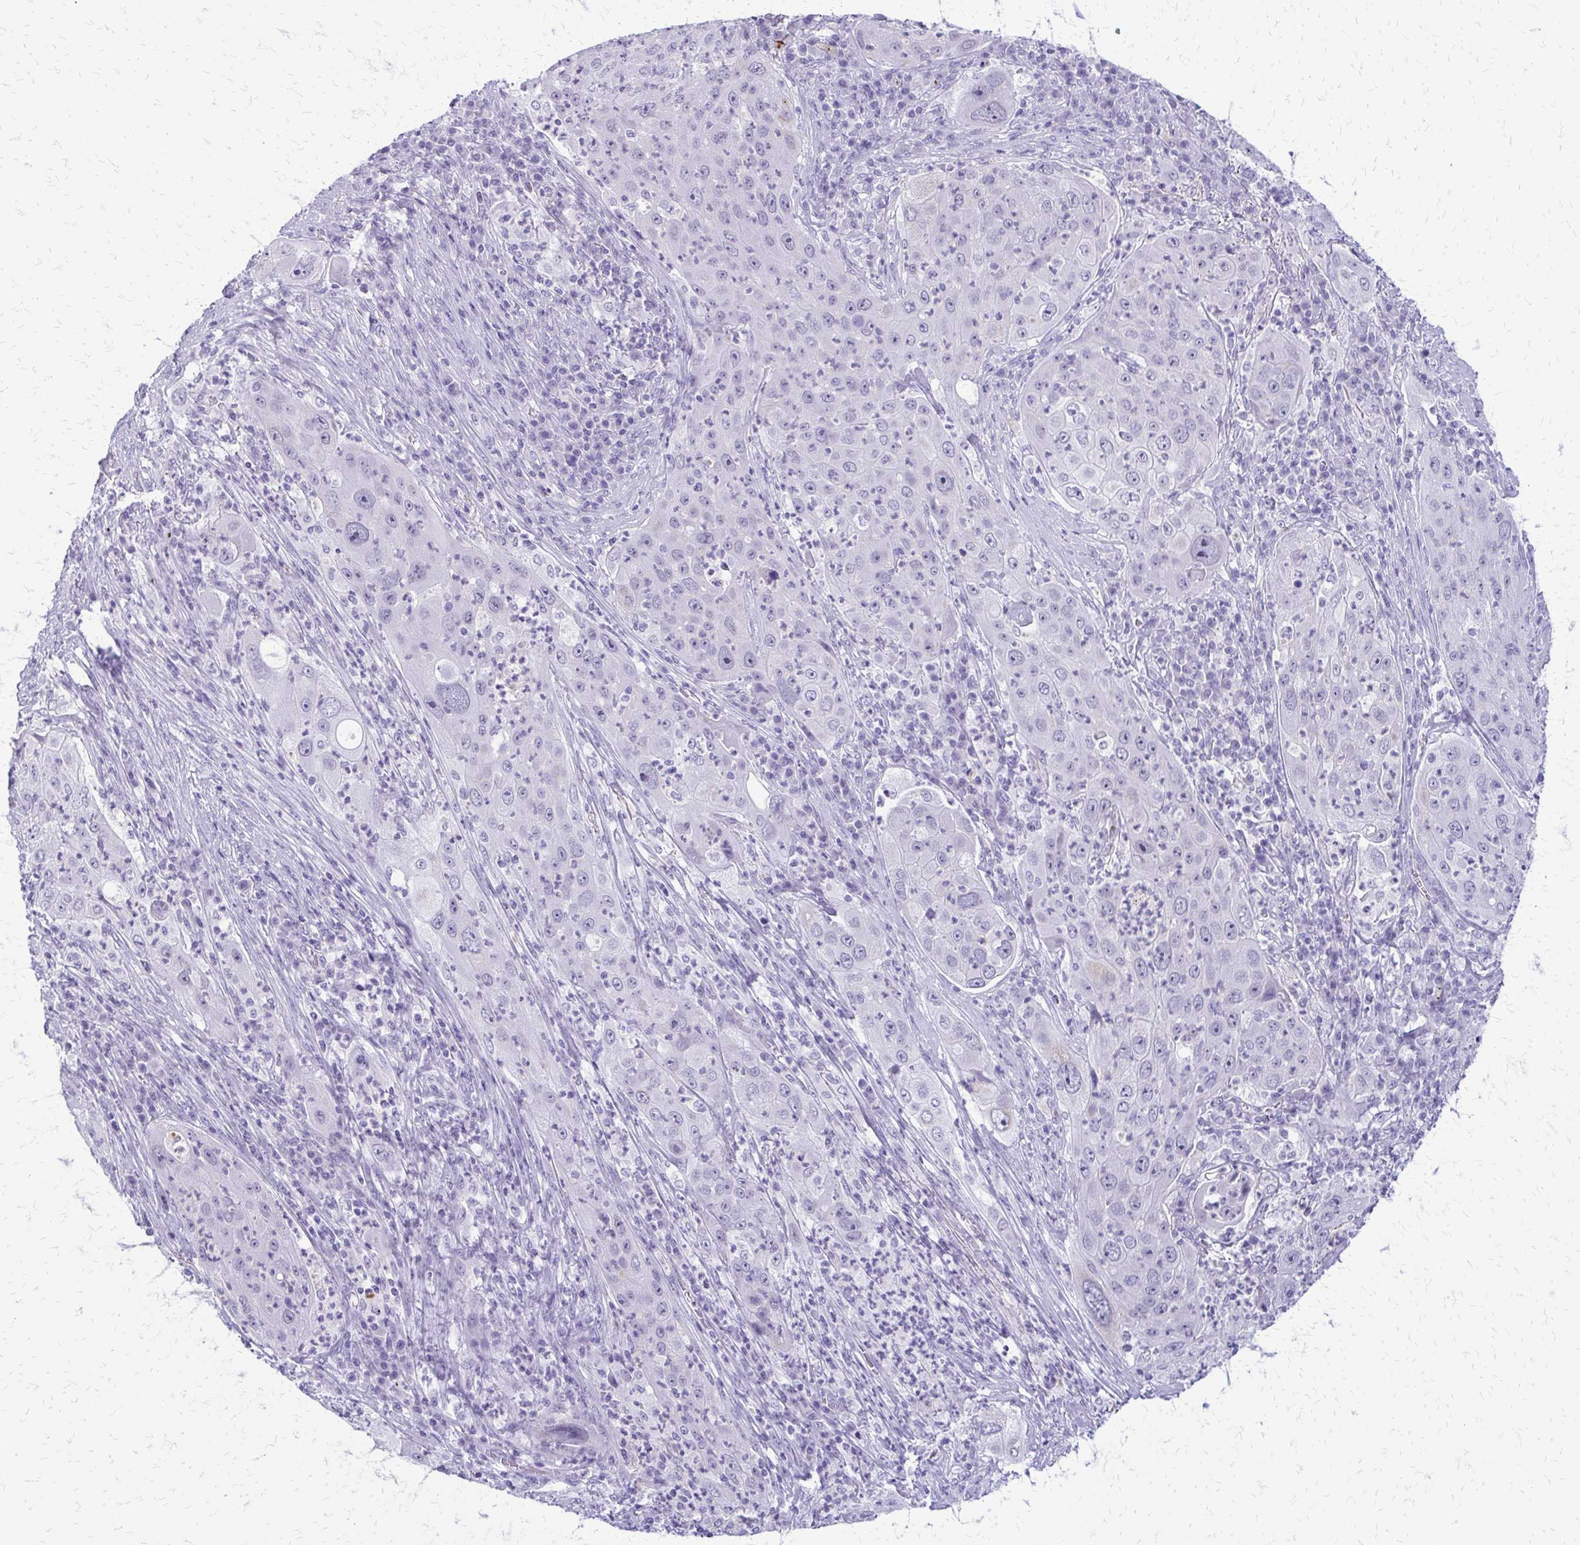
{"staining": {"intensity": "negative", "quantity": "none", "location": "none"}, "tissue": "lung cancer", "cell_type": "Tumor cells", "image_type": "cancer", "snomed": [{"axis": "morphology", "description": "Squamous cell carcinoma, NOS"}, {"axis": "topography", "description": "Lung"}], "caption": "This is an IHC photomicrograph of lung cancer (squamous cell carcinoma). There is no staining in tumor cells.", "gene": "FAM162B", "patient": {"sex": "female", "age": 59}}